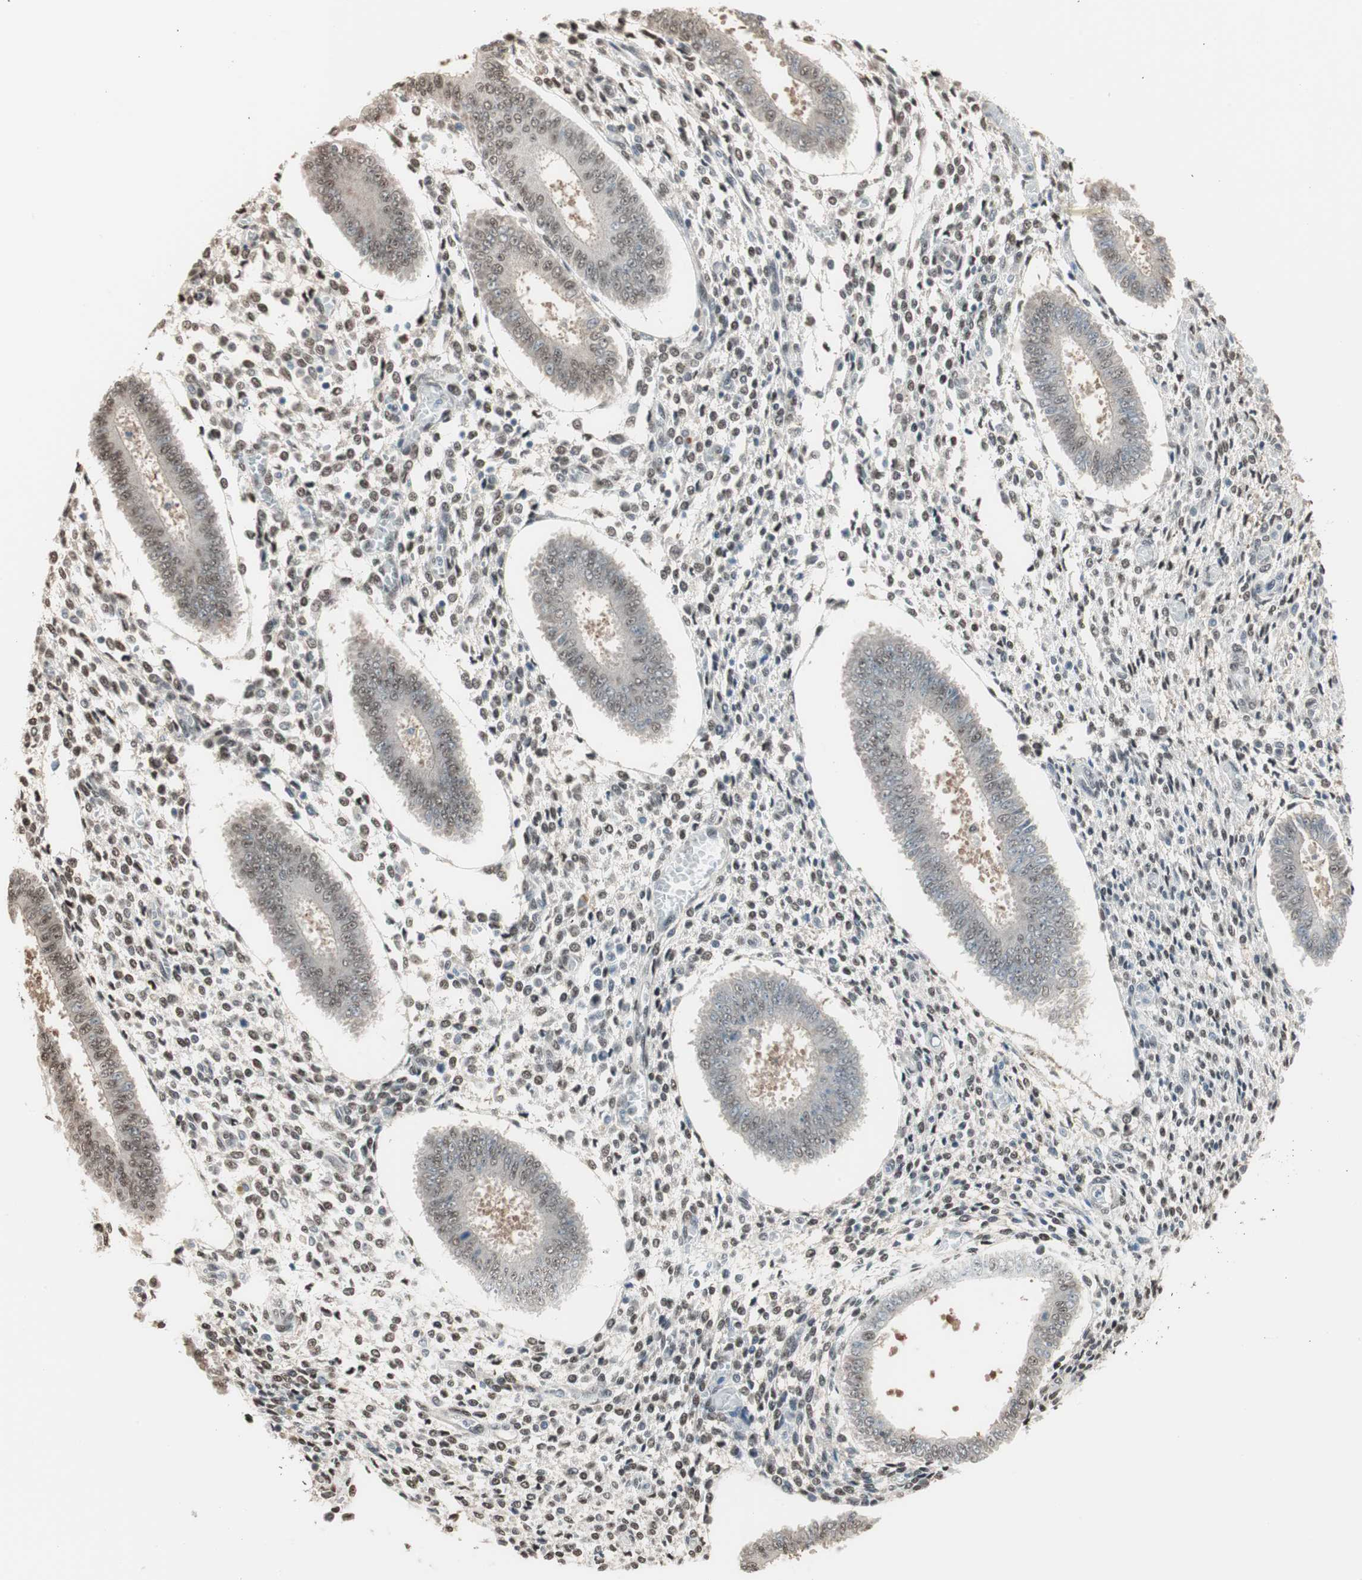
{"staining": {"intensity": "moderate", "quantity": ">75%", "location": "nuclear"}, "tissue": "endometrium", "cell_type": "Cells in endometrial stroma", "image_type": "normal", "snomed": [{"axis": "morphology", "description": "Normal tissue, NOS"}, {"axis": "topography", "description": "Endometrium"}], "caption": "Immunohistochemical staining of normal human endometrium demonstrates >75% levels of moderate nuclear protein staining in approximately >75% of cells in endometrial stroma.", "gene": "LONP2", "patient": {"sex": "female", "age": 35}}